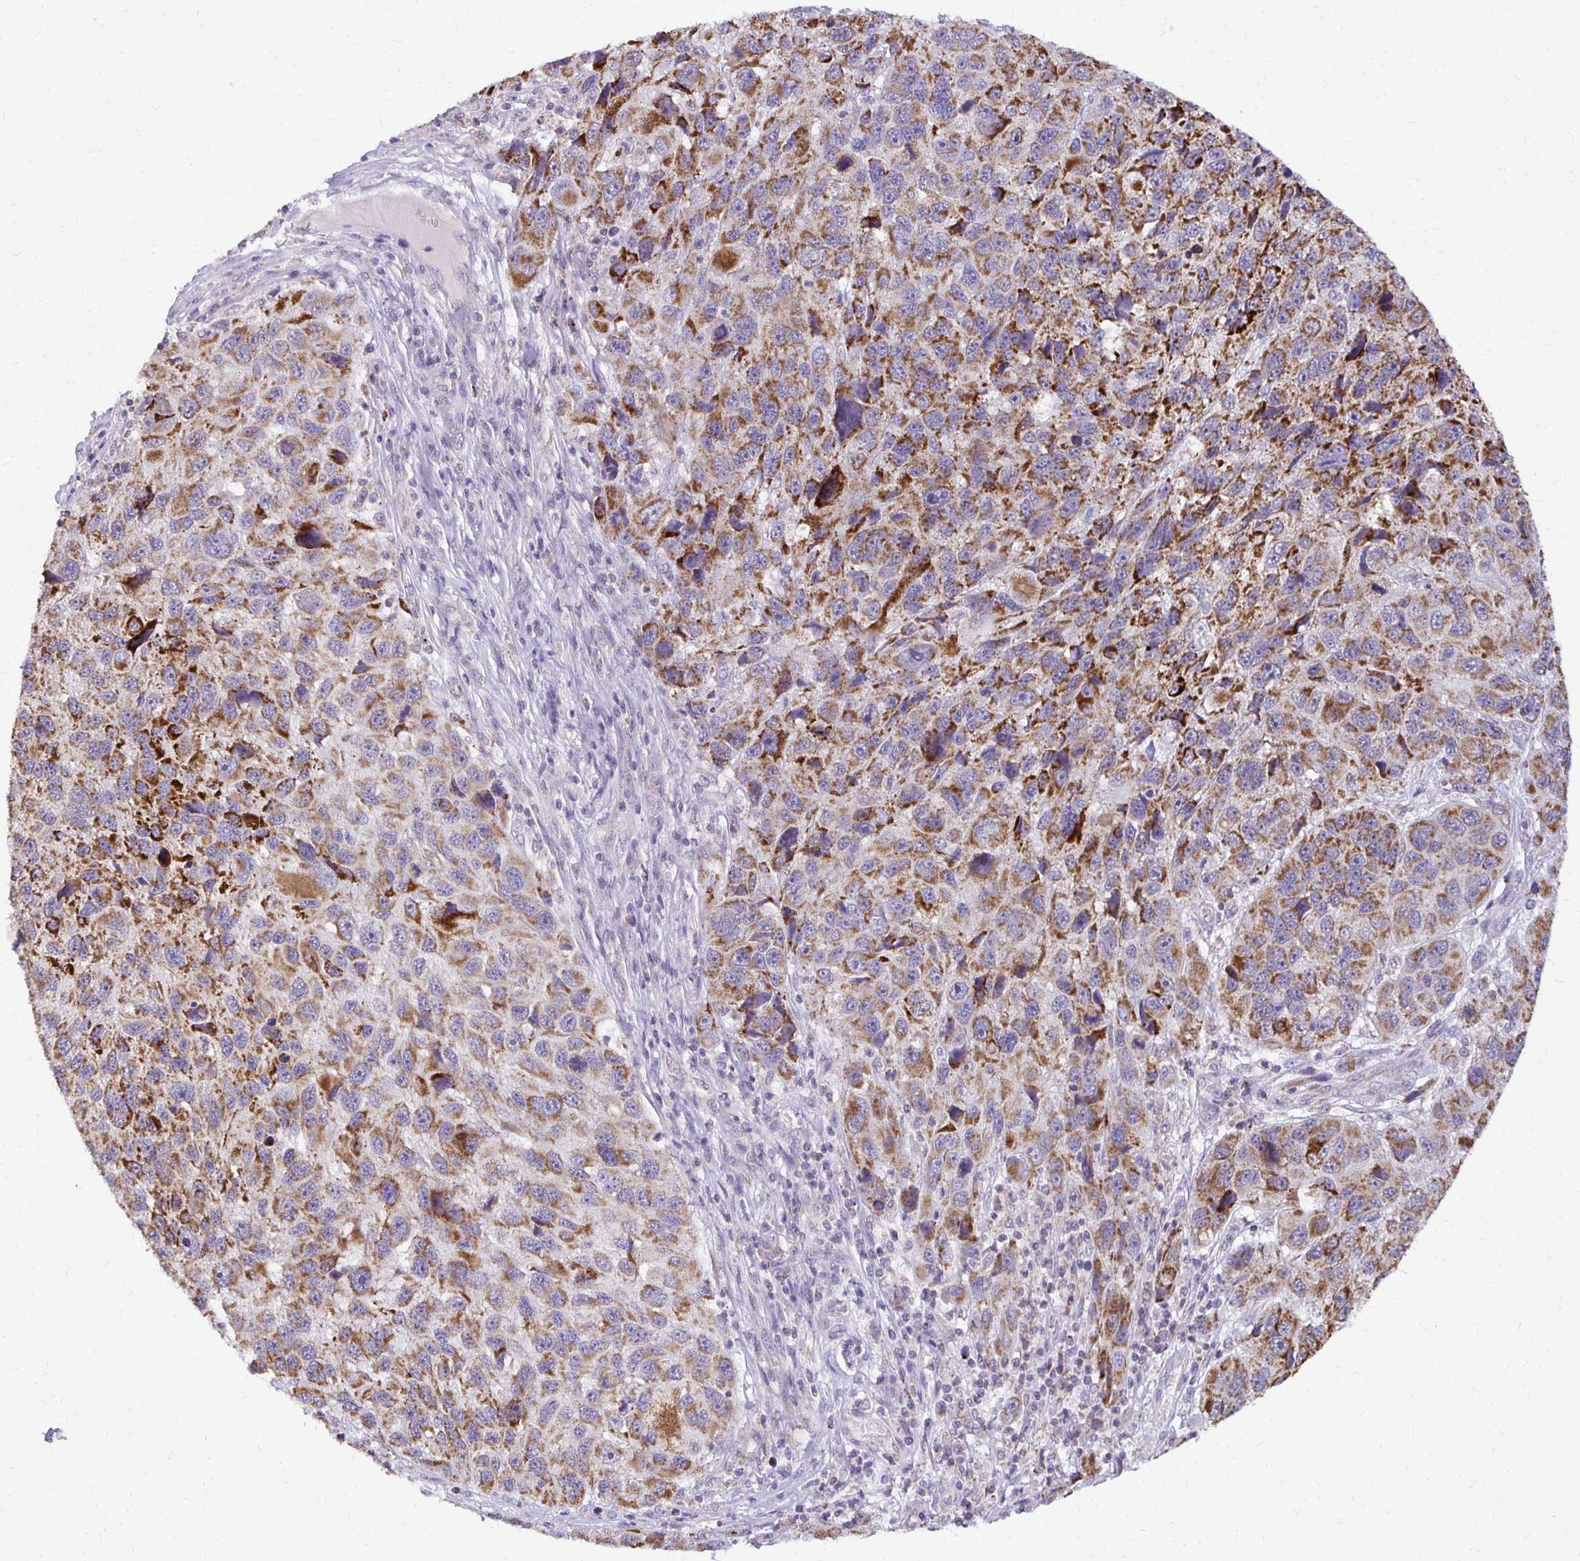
{"staining": {"intensity": "strong", "quantity": ">75%", "location": "cytoplasmic/membranous"}, "tissue": "melanoma", "cell_type": "Tumor cells", "image_type": "cancer", "snomed": [{"axis": "morphology", "description": "Malignant melanoma, NOS"}, {"axis": "topography", "description": "Skin"}], "caption": "Immunohistochemical staining of malignant melanoma displays high levels of strong cytoplasmic/membranous expression in approximately >75% of tumor cells.", "gene": "IER3", "patient": {"sex": "male", "age": 53}}